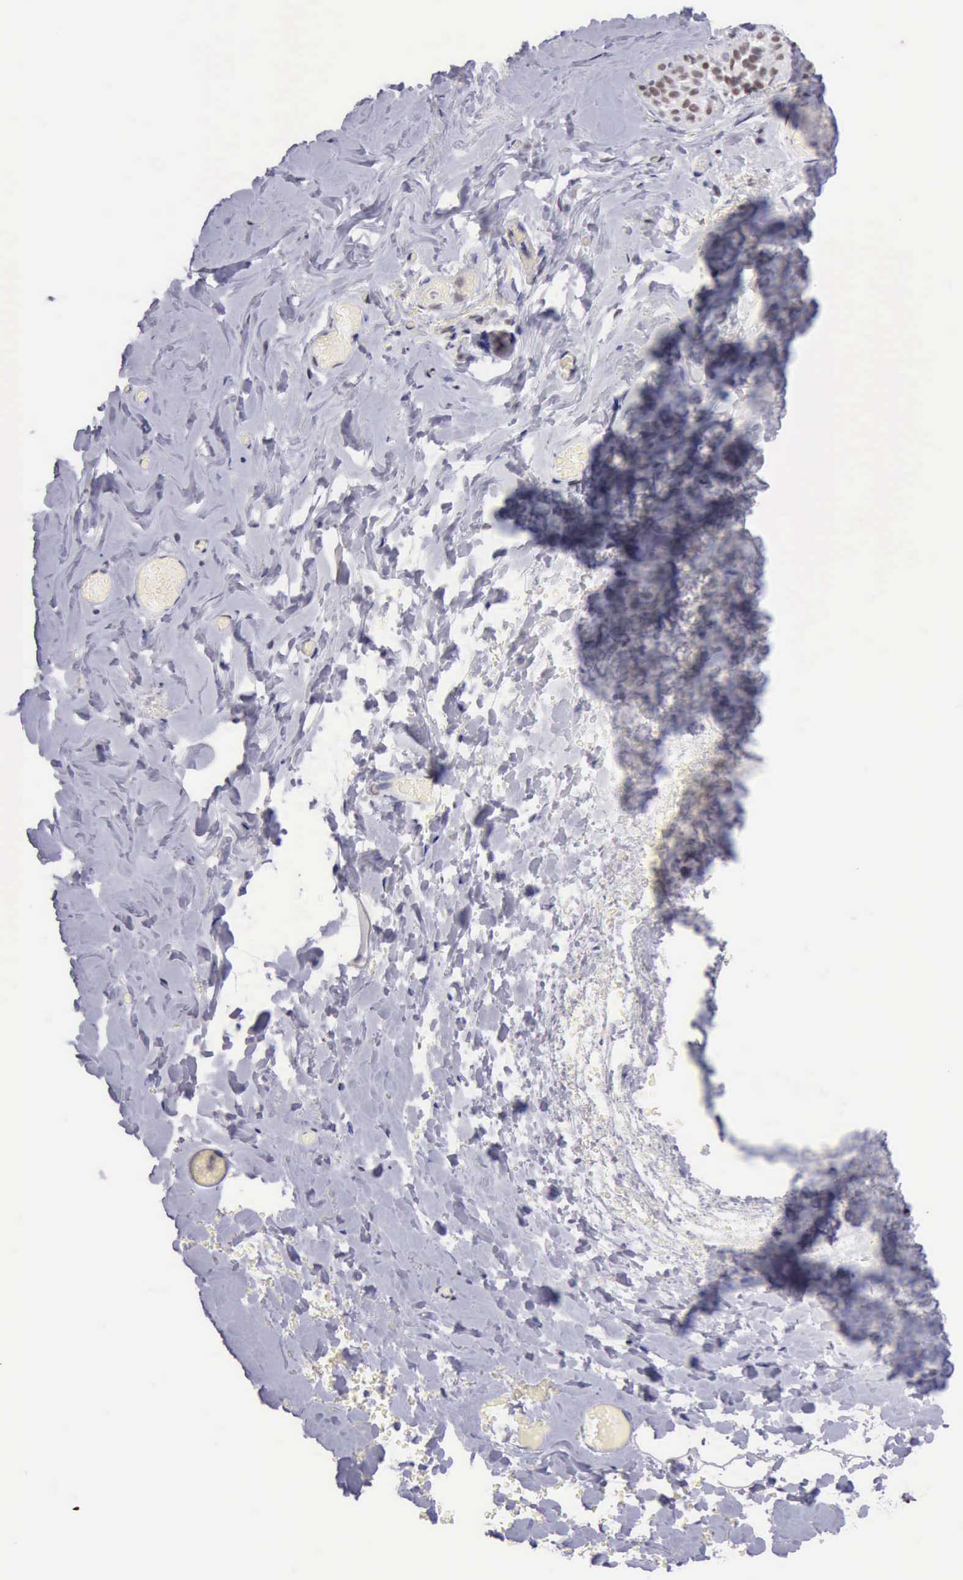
{"staining": {"intensity": "negative", "quantity": "none", "location": "none"}, "tissue": "breast", "cell_type": "Adipocytes", "image_type": "normal", "snomed": [{"axis": "morphology", "description": "Normal tissue, NOS"}, {"axis": "topography", "description": "Breast"}], "caption": "Adipocytes are negative for protein expression in unremarkable human breast. (DAB (3,3'-diaminobenzidine) immunohistochemistry with hematoxylin counter stain).", "gene": "EP300", "patient": {"sex": "female", "age": 75}}